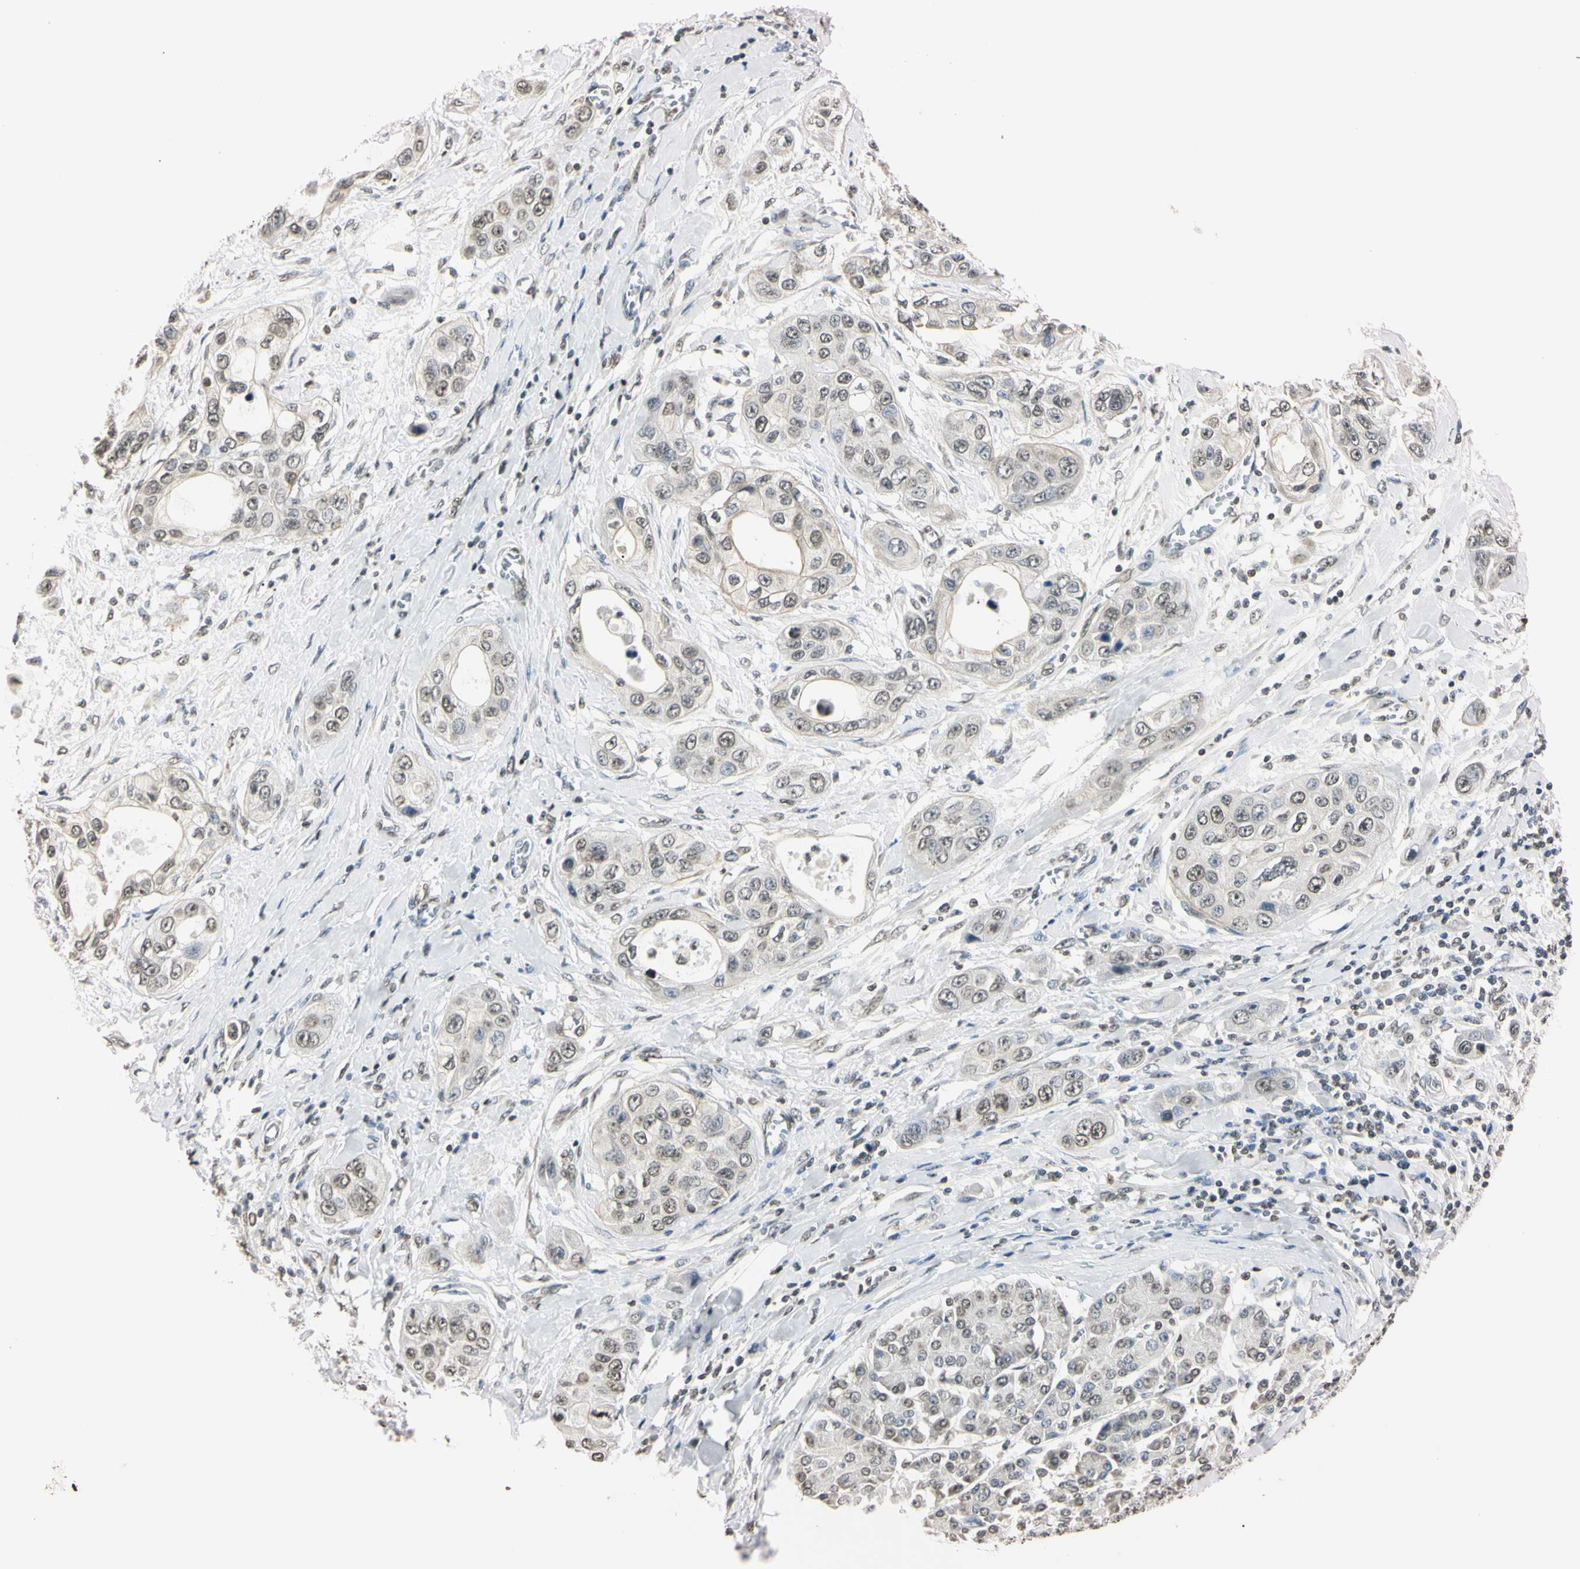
{"staining": {"intensity": "weak", "quantity": "<25%", "location": "nuclear"}, "tissue": "pancreatic cancer", "cell_type": "Tumor cells", "image_type": "cancer", "snomed": [{"axis": "morphology", "description": "Adenocarcinoma, NOS"}, {"axis": "topography", "description": "Pancreas"}], "caption": "The image demonstrates no staining of tumor cells in pancreatic cancer (adenocarcinoma). (DAB IHC, high magnification).", "gene": "CDC45", "patient": {"sex": "female", "age": 70}}